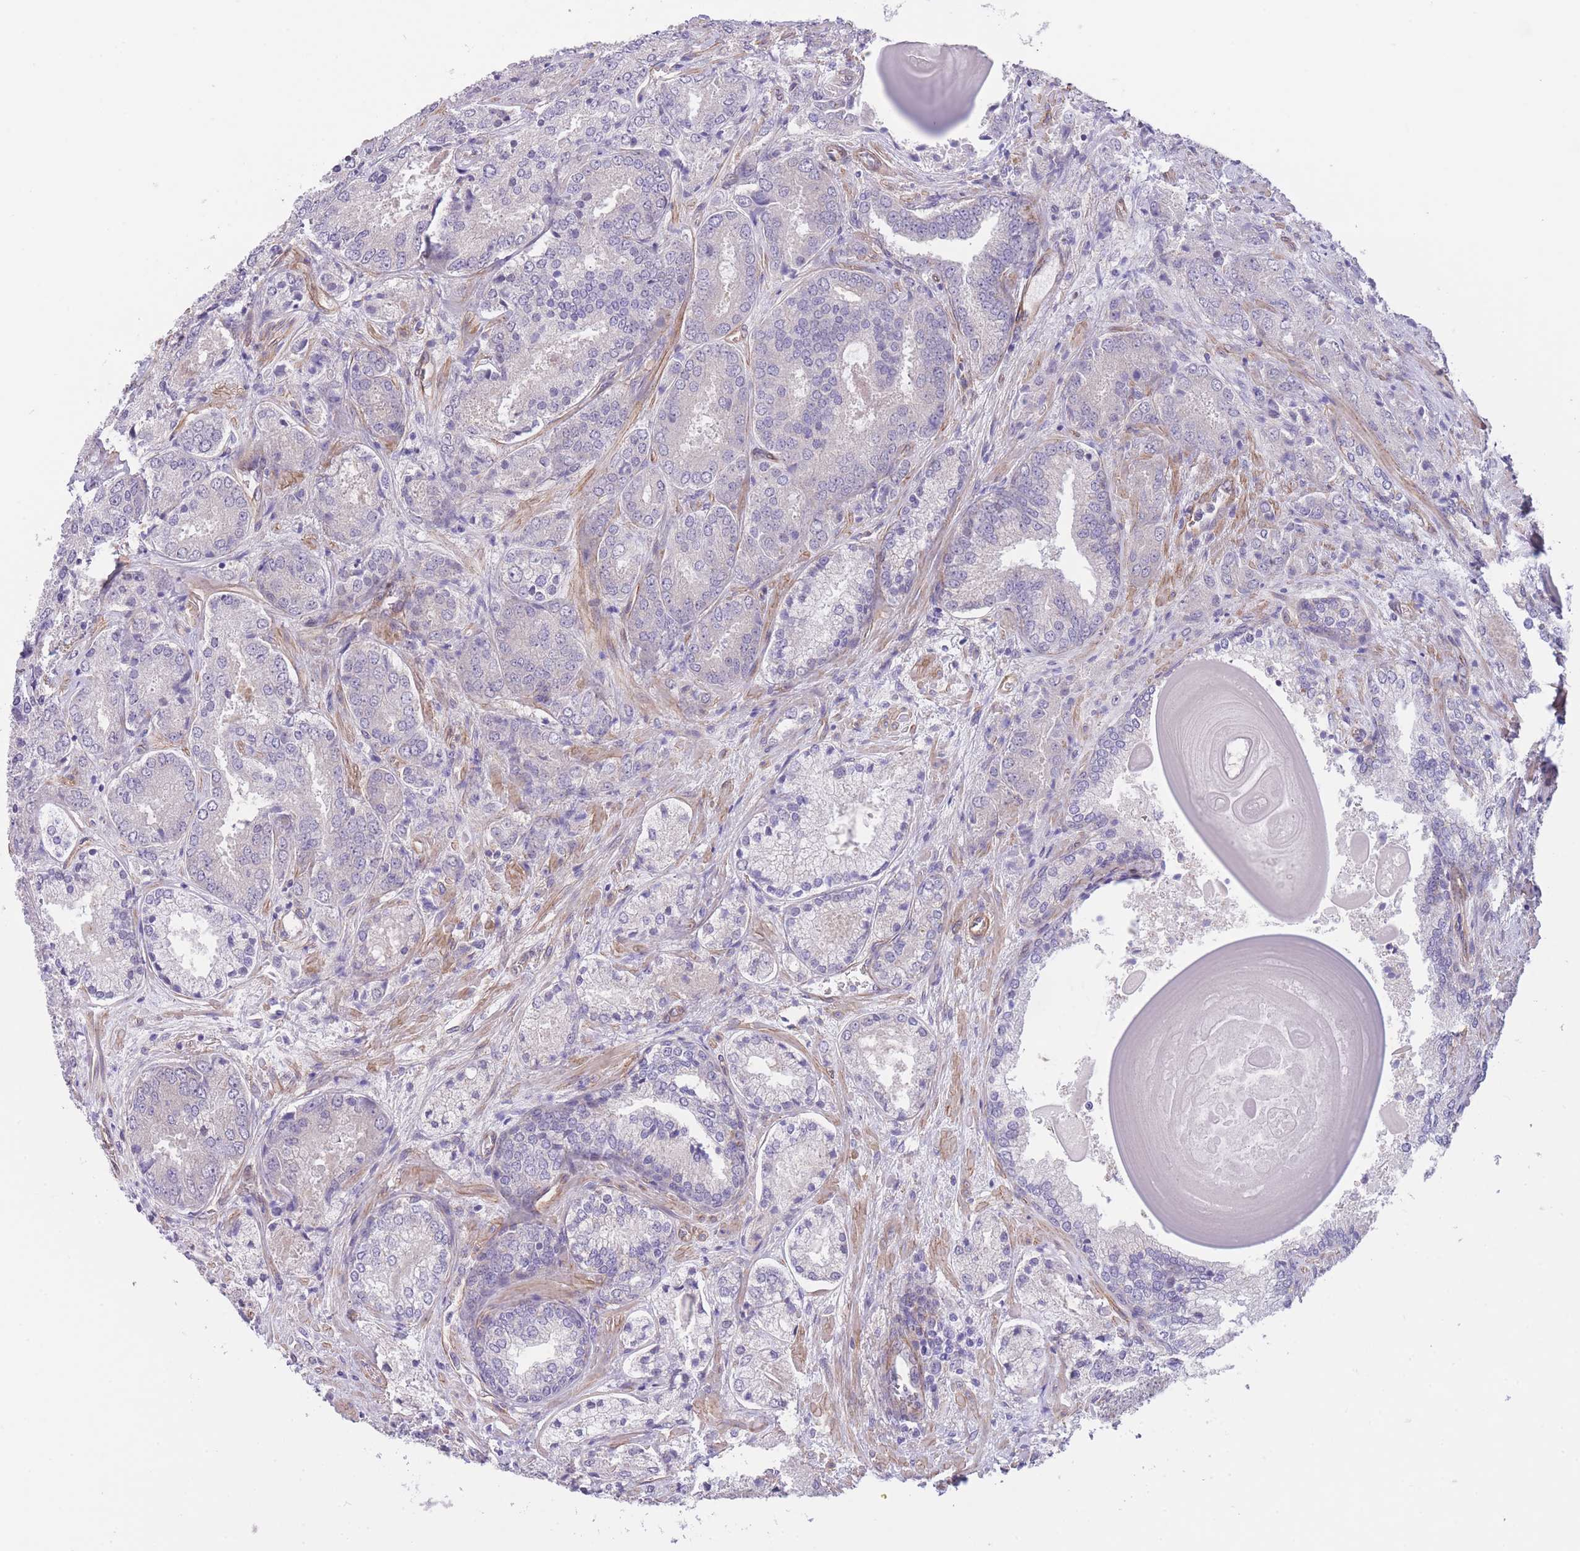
{"staining": {"intensity": "negative", "quantity": "none", "location": "none"}, "tissue": "prostate cancer", "cell_type": "Tumor cells", "image_type": "cancer", "snomed": [{"axis": "morphology", "description": "Adenocarcinoma, High grade"}, {"axis": "topography", "description": "Prostate"}], "caption": "Tumor cells are negative for protein expression in human prostate cancer. Brightfield microscopy of IHC stained with DAB (3,3'-diaminobenzidine) (brown) and hematoxylin (blue), captured at high magnification.", "gene": "QTRT1", "patient": {"sex": "male", "age": 63}}